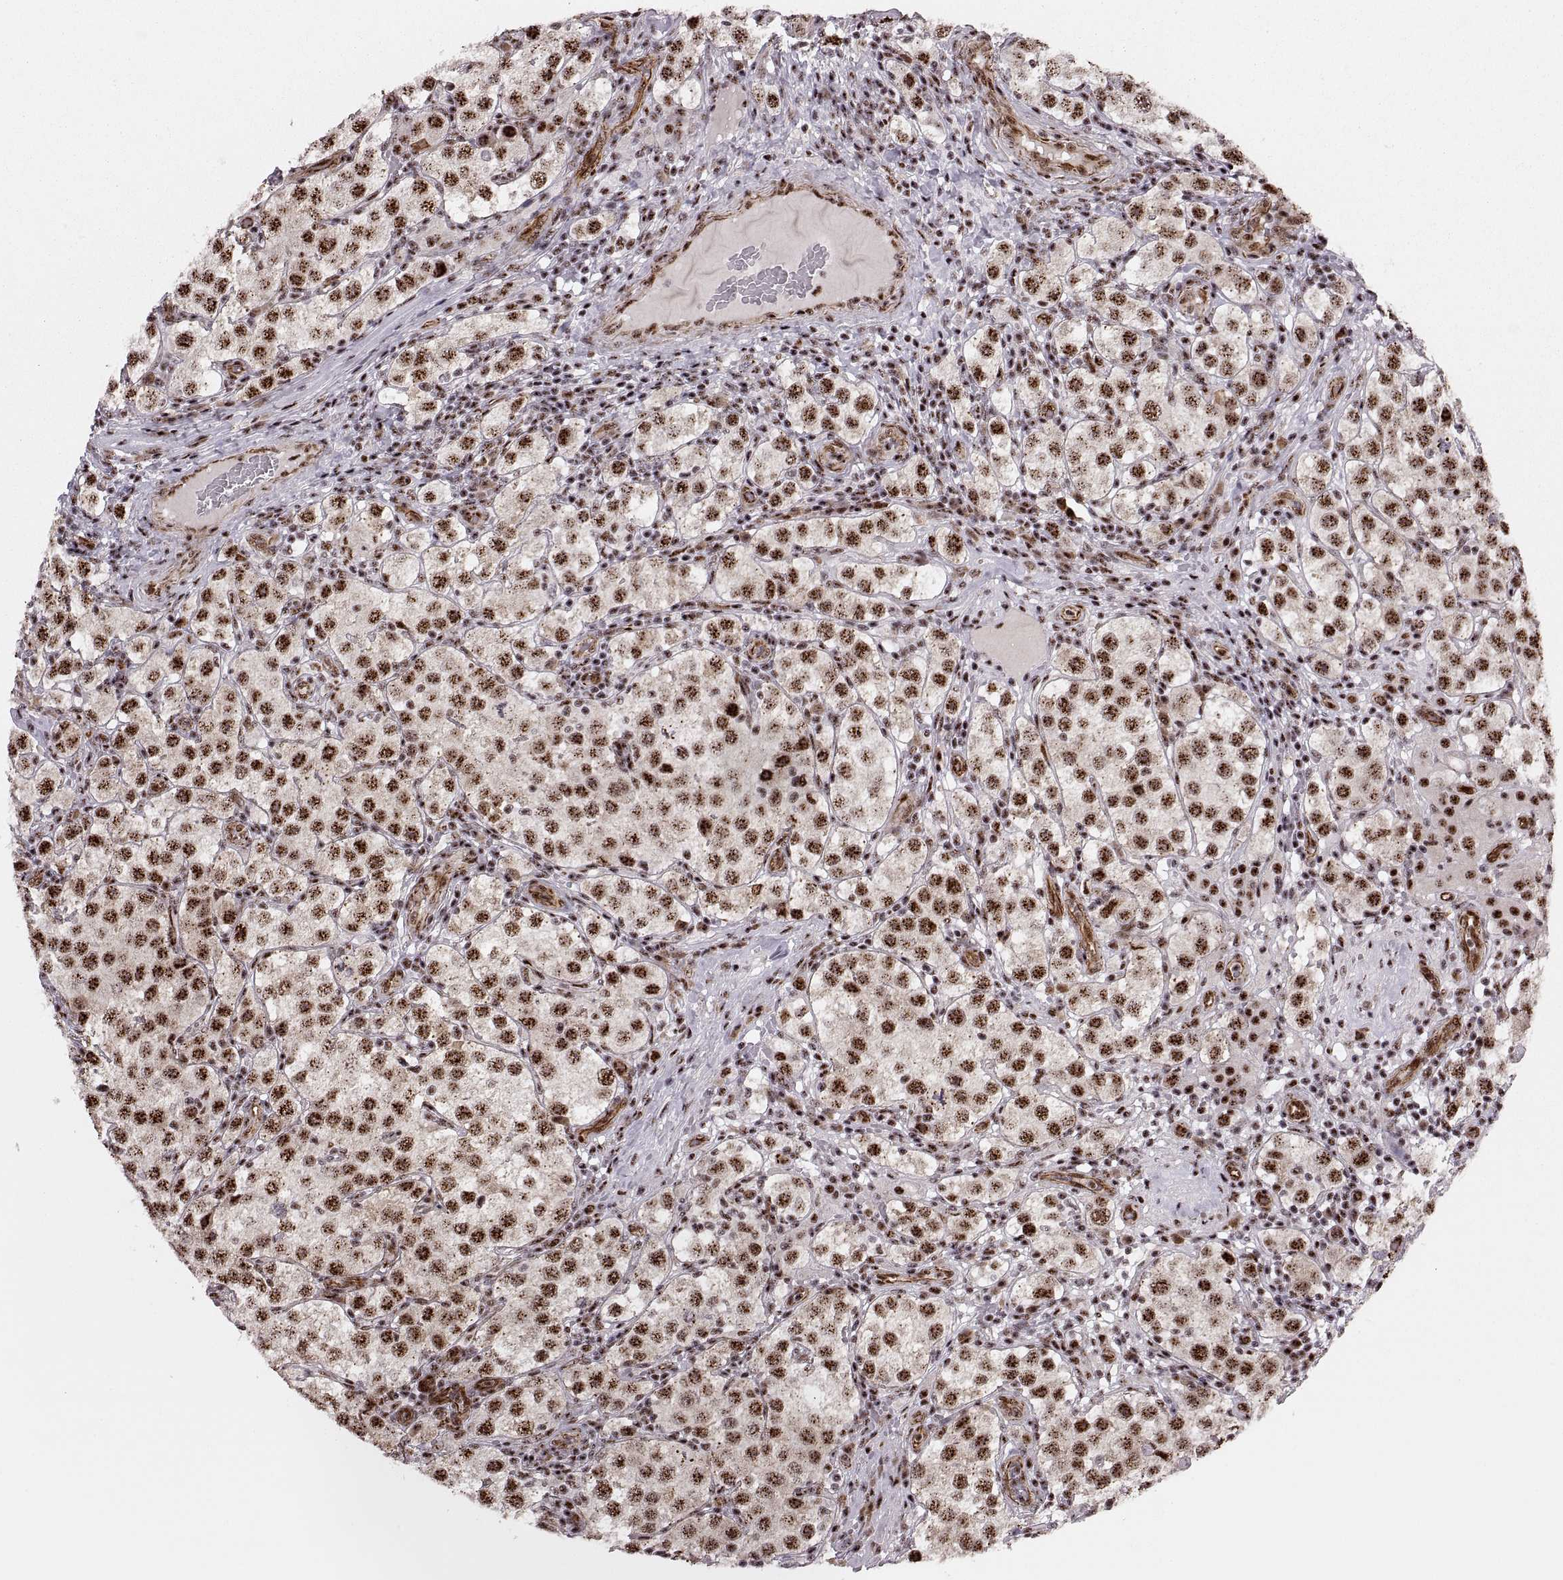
{"staining": {"intensity": "strong", "quantity": ">75%", "location": "nuclear"}, "tissue": "testis cancer", "cell_type": "Tumor cells", "image_type": "cancer", "snomed": [{"axis": "morphology", "description": "Seminoma, NOS"}, {"axis": "topography", "description": "Testis"}], "caption": "Tumor cells display high levels of strong nuclear expression in approximately >75% of cells in human seminoma (testis). (DAB (3,3'-diaminobenzidine) IHC with brightfield microscopy, high magnification).", "gene": "ZCCHC17", "patient": {"sex": "male", "age": 37}}